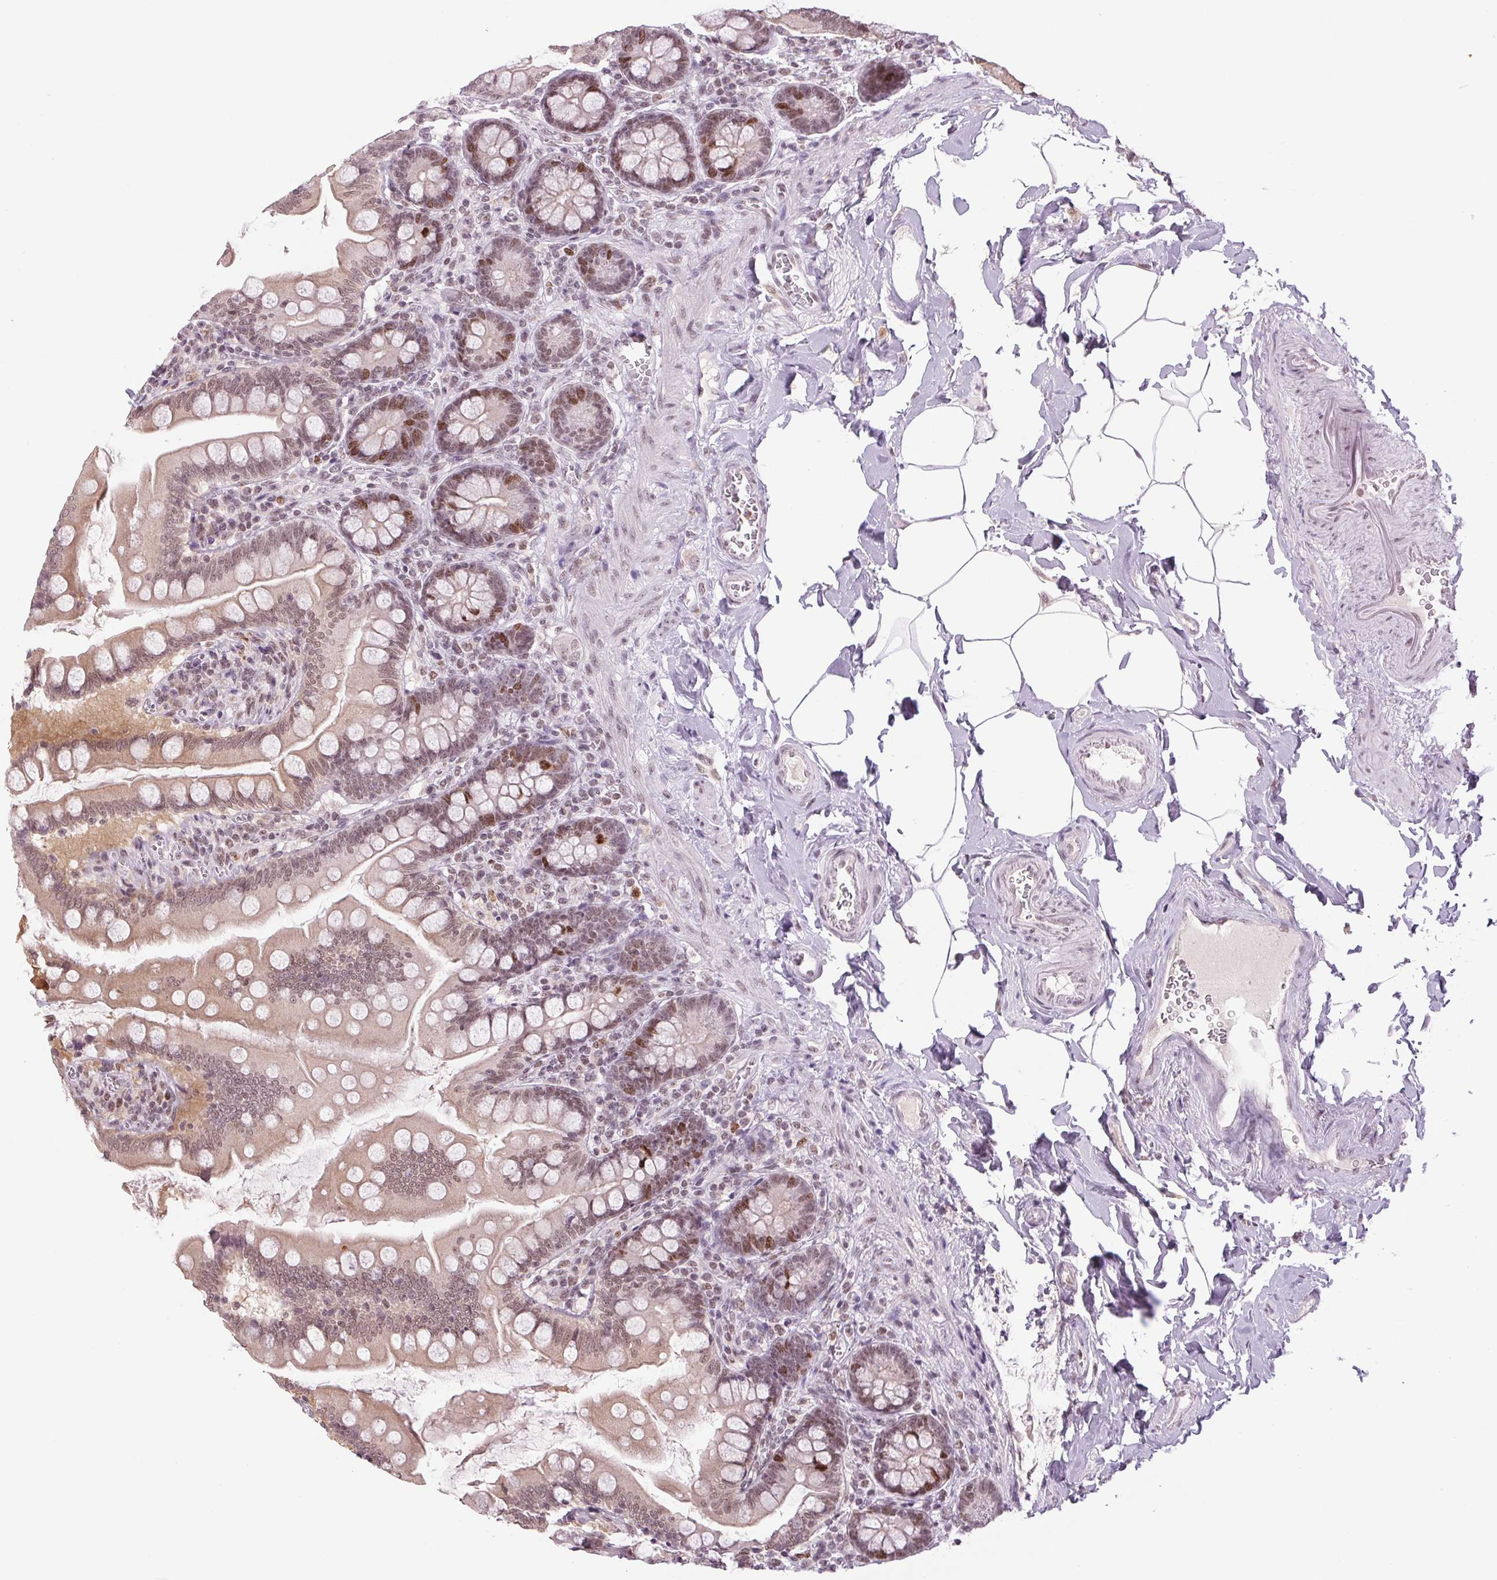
{"staining": {"intensity": "moderate", "quantity": "<25%", "location": "nuclear"}, "tissue": "small intestine", "cell_type": "Glandular cells", "image_type": "normal", "snomed": [{"axis": "morphology", "description": "Normal tissue, NOS"}, {"axis": "topography", "description": "Small intestine"}], "caption": "Protein expression analysis of unremarkable small intestine demonstrates moderate nuclear expression in about <25% of glandular cells. The protein is shown in brown color, while the nuclei are stained blue.", "gene": "SMIM6", "patient": {"sex": "female", "age": 56}}